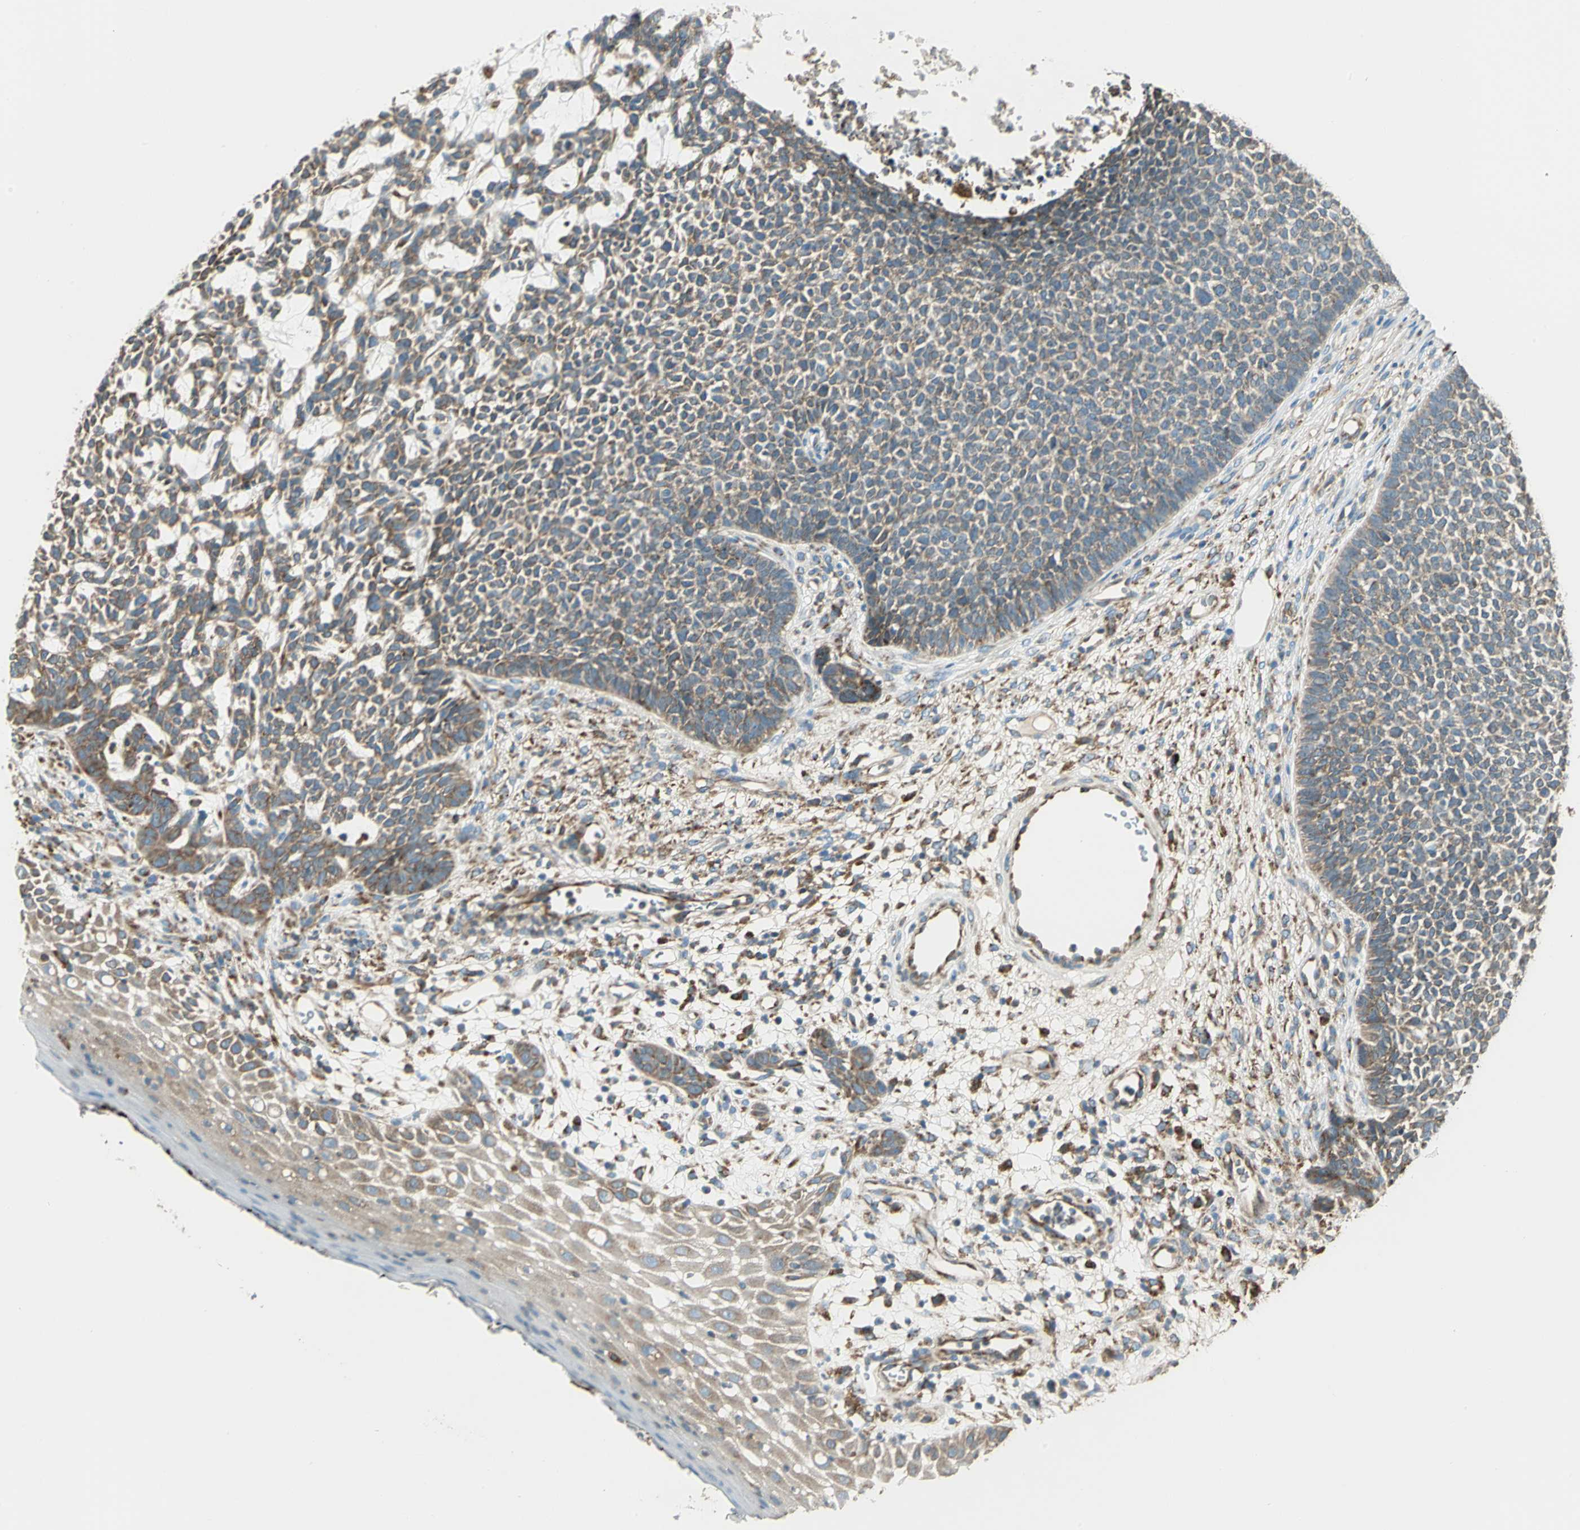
{"staining": {"intensity": "weak", "quantity": ">75%", "location": "cytoplasmic/membranous"}, "tissue": "skin cancer", "cell_type": "Tumor cells", "image_type": "cancer", "snomed": [{"axis": "morphology", "description": "Basal cell carcinoma"}, {"axis": "topography", "description": "Skin"}], "caption": "Human skin cancer (basal cell carcinoma) stained with a brown dye exhibits weak cytoplasmic/membranous positive expression in about >75% of tumor cells.", "gene": "PDIA4", "patient": {"sex": "female", "age": 84}}